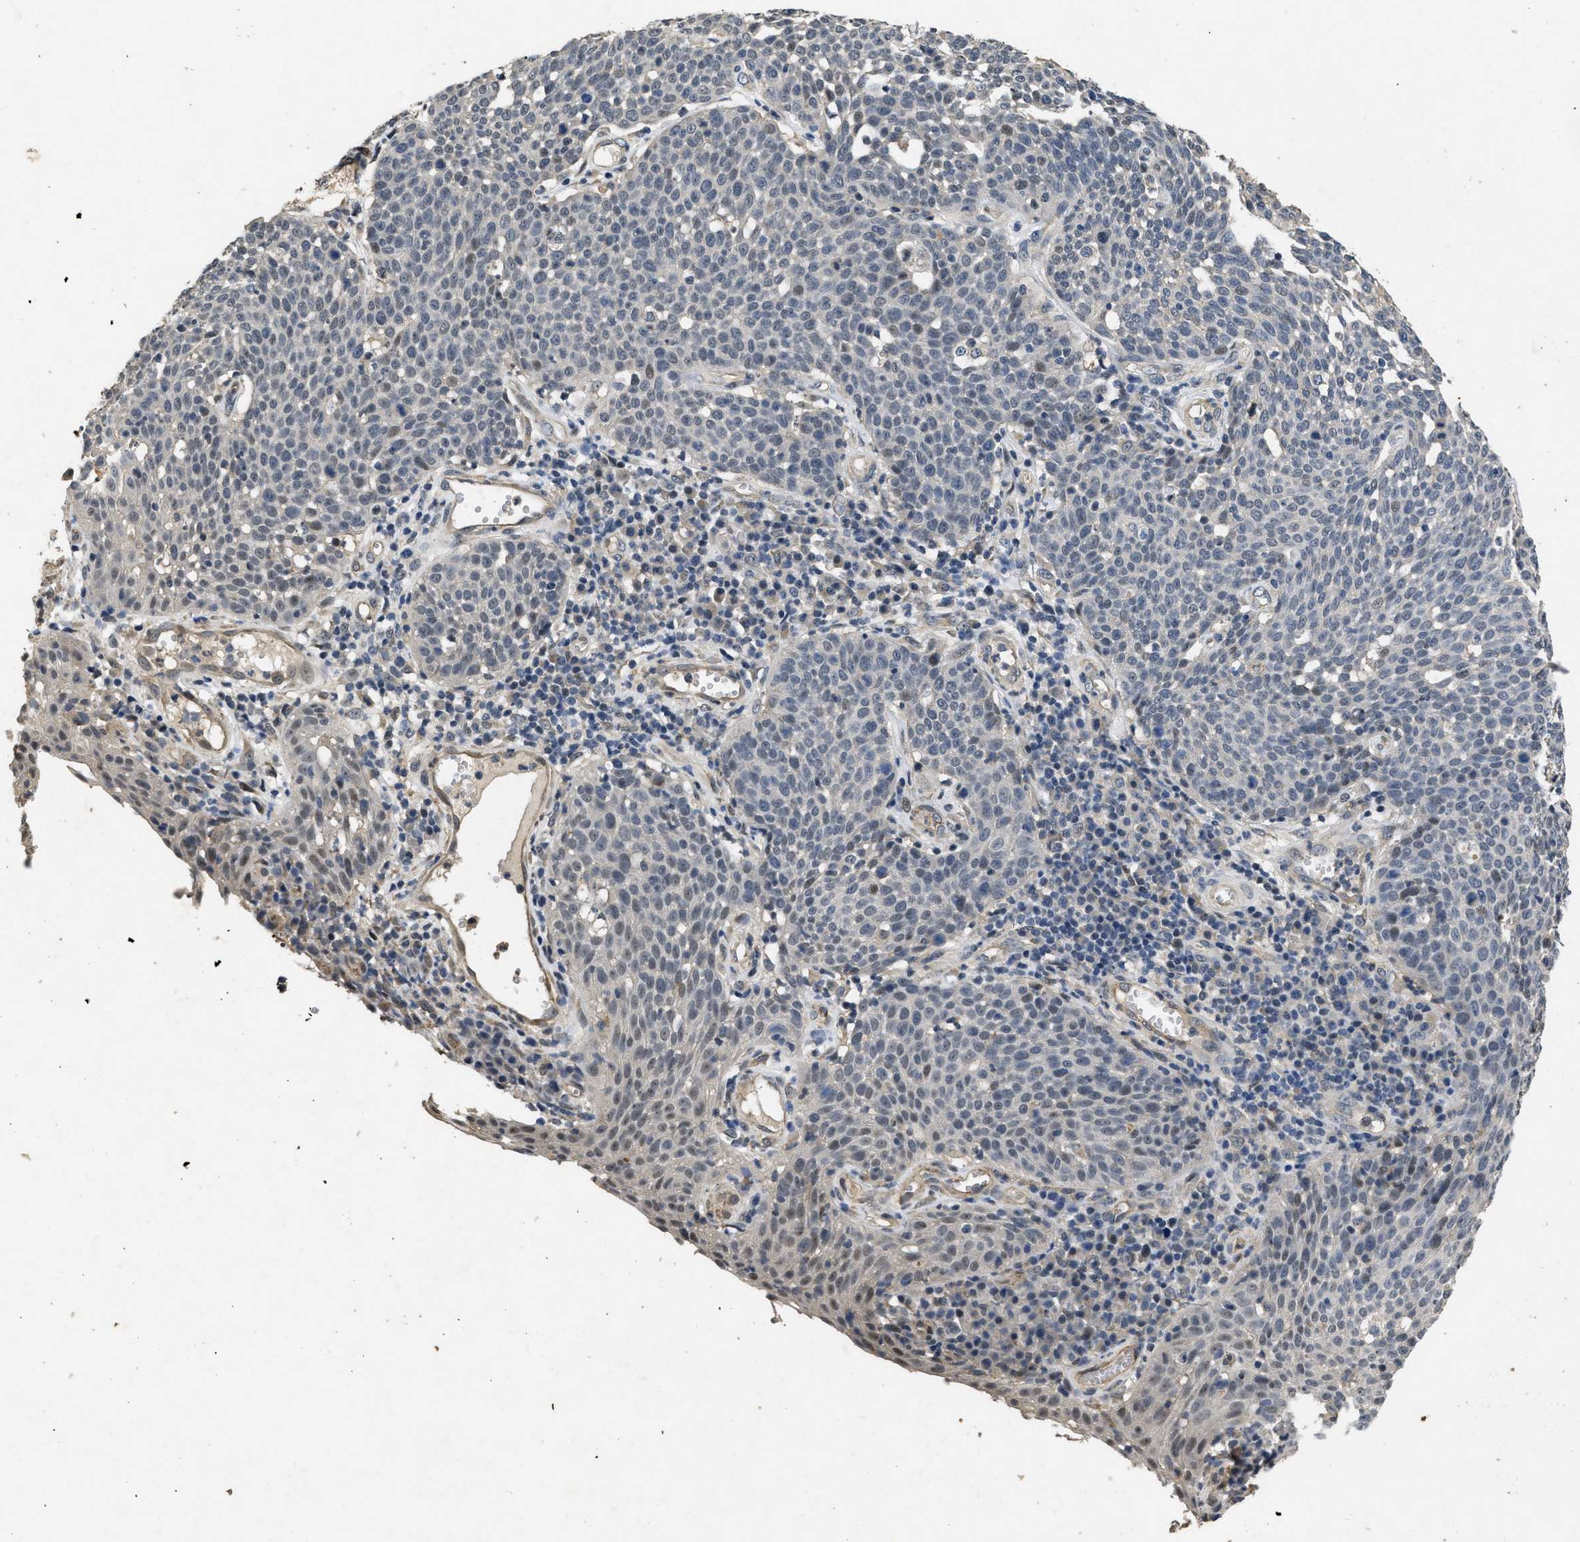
{"staining": {"intensity": "weak", "quantity": "<25%", "location": "nuclear"}, "tissue": "cervical cancer", "cell_type": "Tumor cells", "image_type": "cancer", "snomed": [{"axis": "morphology", "description": "Squamous cell carcinoma, NOS"}, {"axis": "topography", "description": "Cervix"}], "caption": "There is no significant staining in tumor cells of squamous cell carcinoma (cervical). (DAB immunohistochemistry (IHC), high magnification).", "gene": "PAPOLG", "patient": {"sex": "female", "age": 34}}